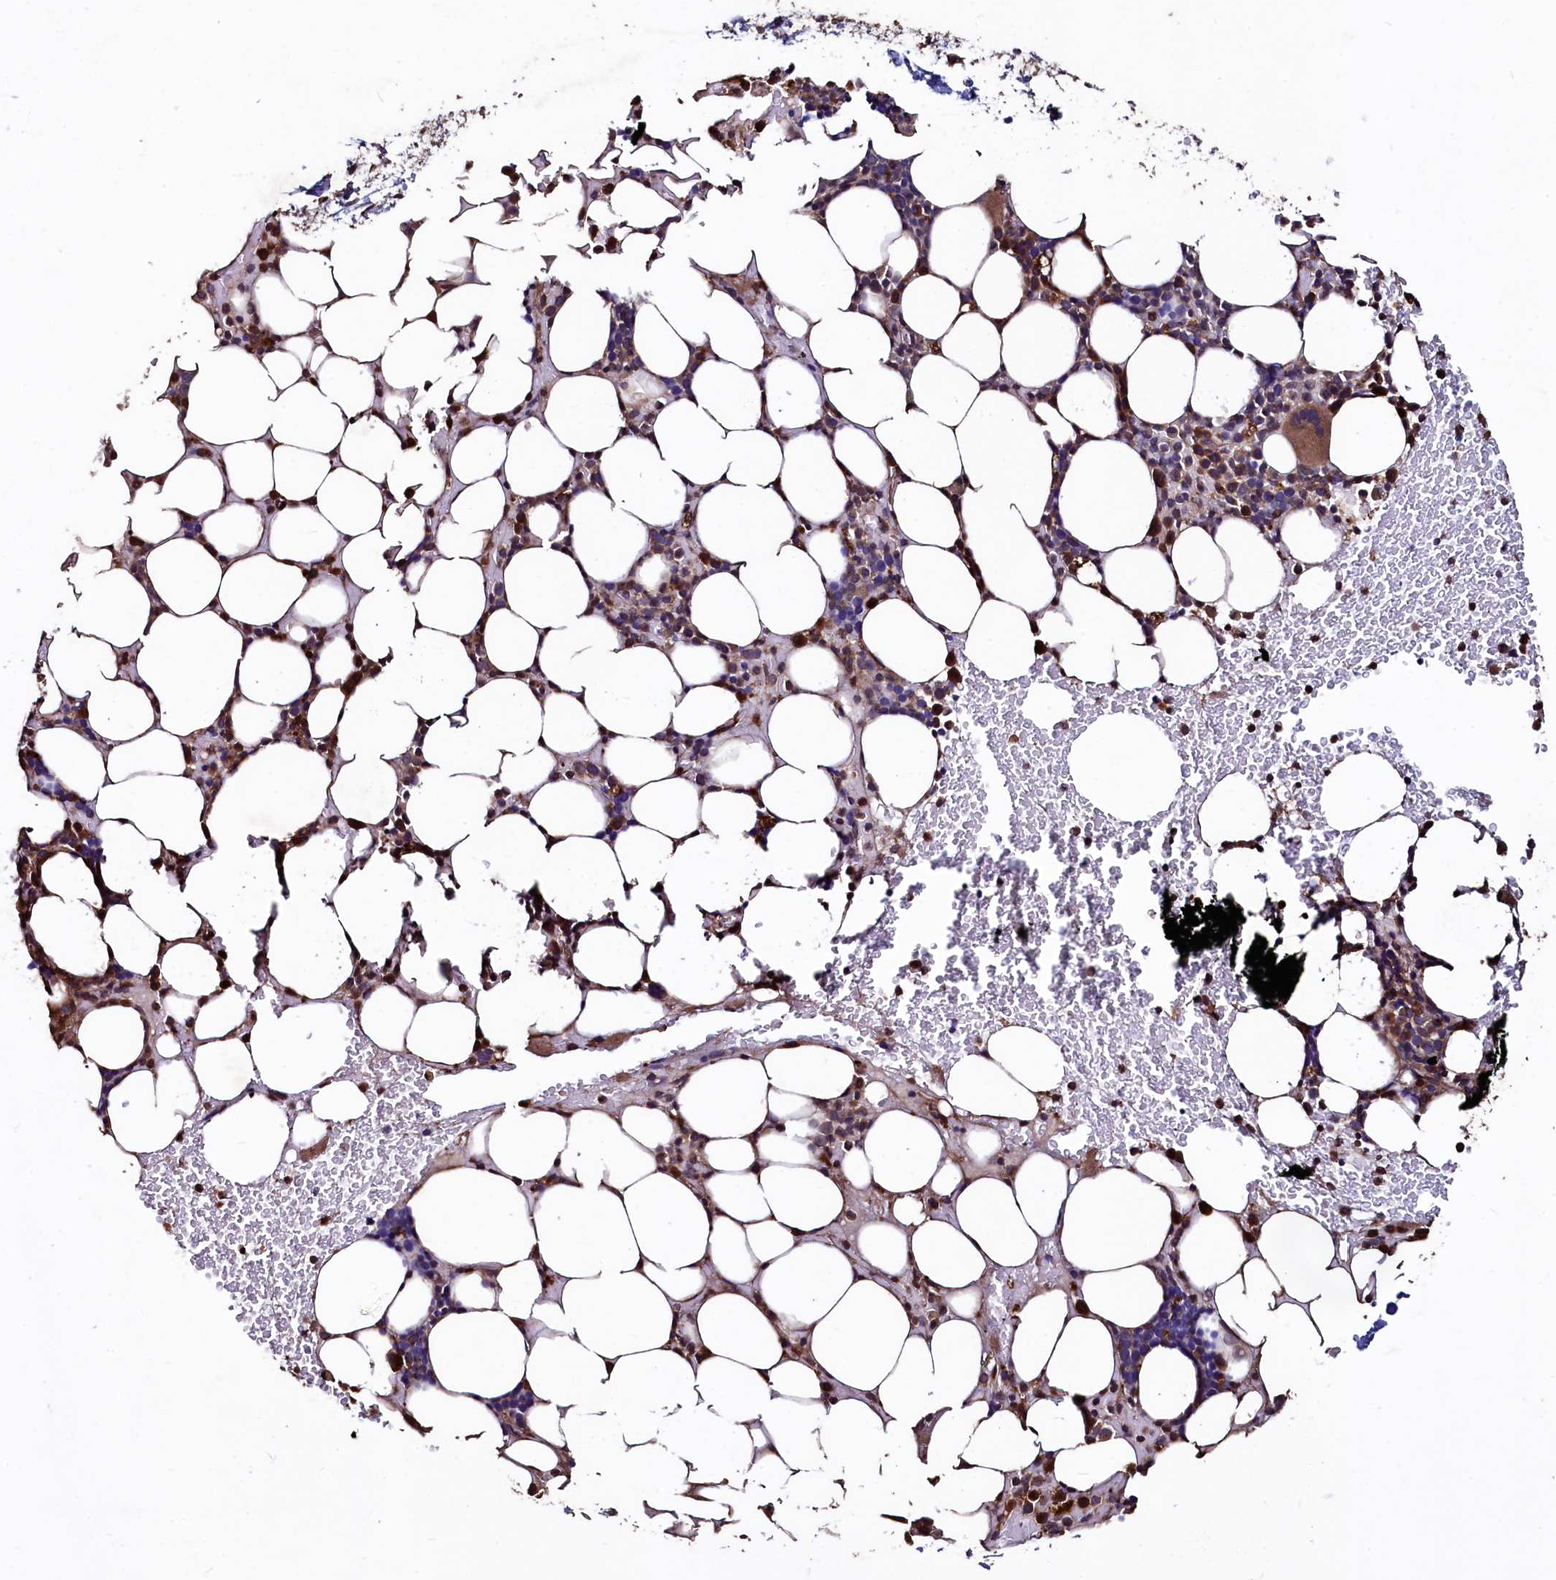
{"staining": {"intensity": "moderate", "quantity": "25%-75%", "location": "cytoplasmic/membranous"}, "tissue": "bone marrow", "cell_type": "Hematopoietic cells", "image_type": "normal", "snomed": [{"axis": "morphology", "description": "Normal tissue, NOS"}, {"axis": "topography", "description": "Bone marrow"}], "caption": "Moderate cytoplasmic/membranous protein positivity is present in about 25%-75% of hematopoietic cells in bone marrow. Nuclei are stained in blue.", "gene": "TMEM98", "patient": {"sex": "male", "age": 78}}